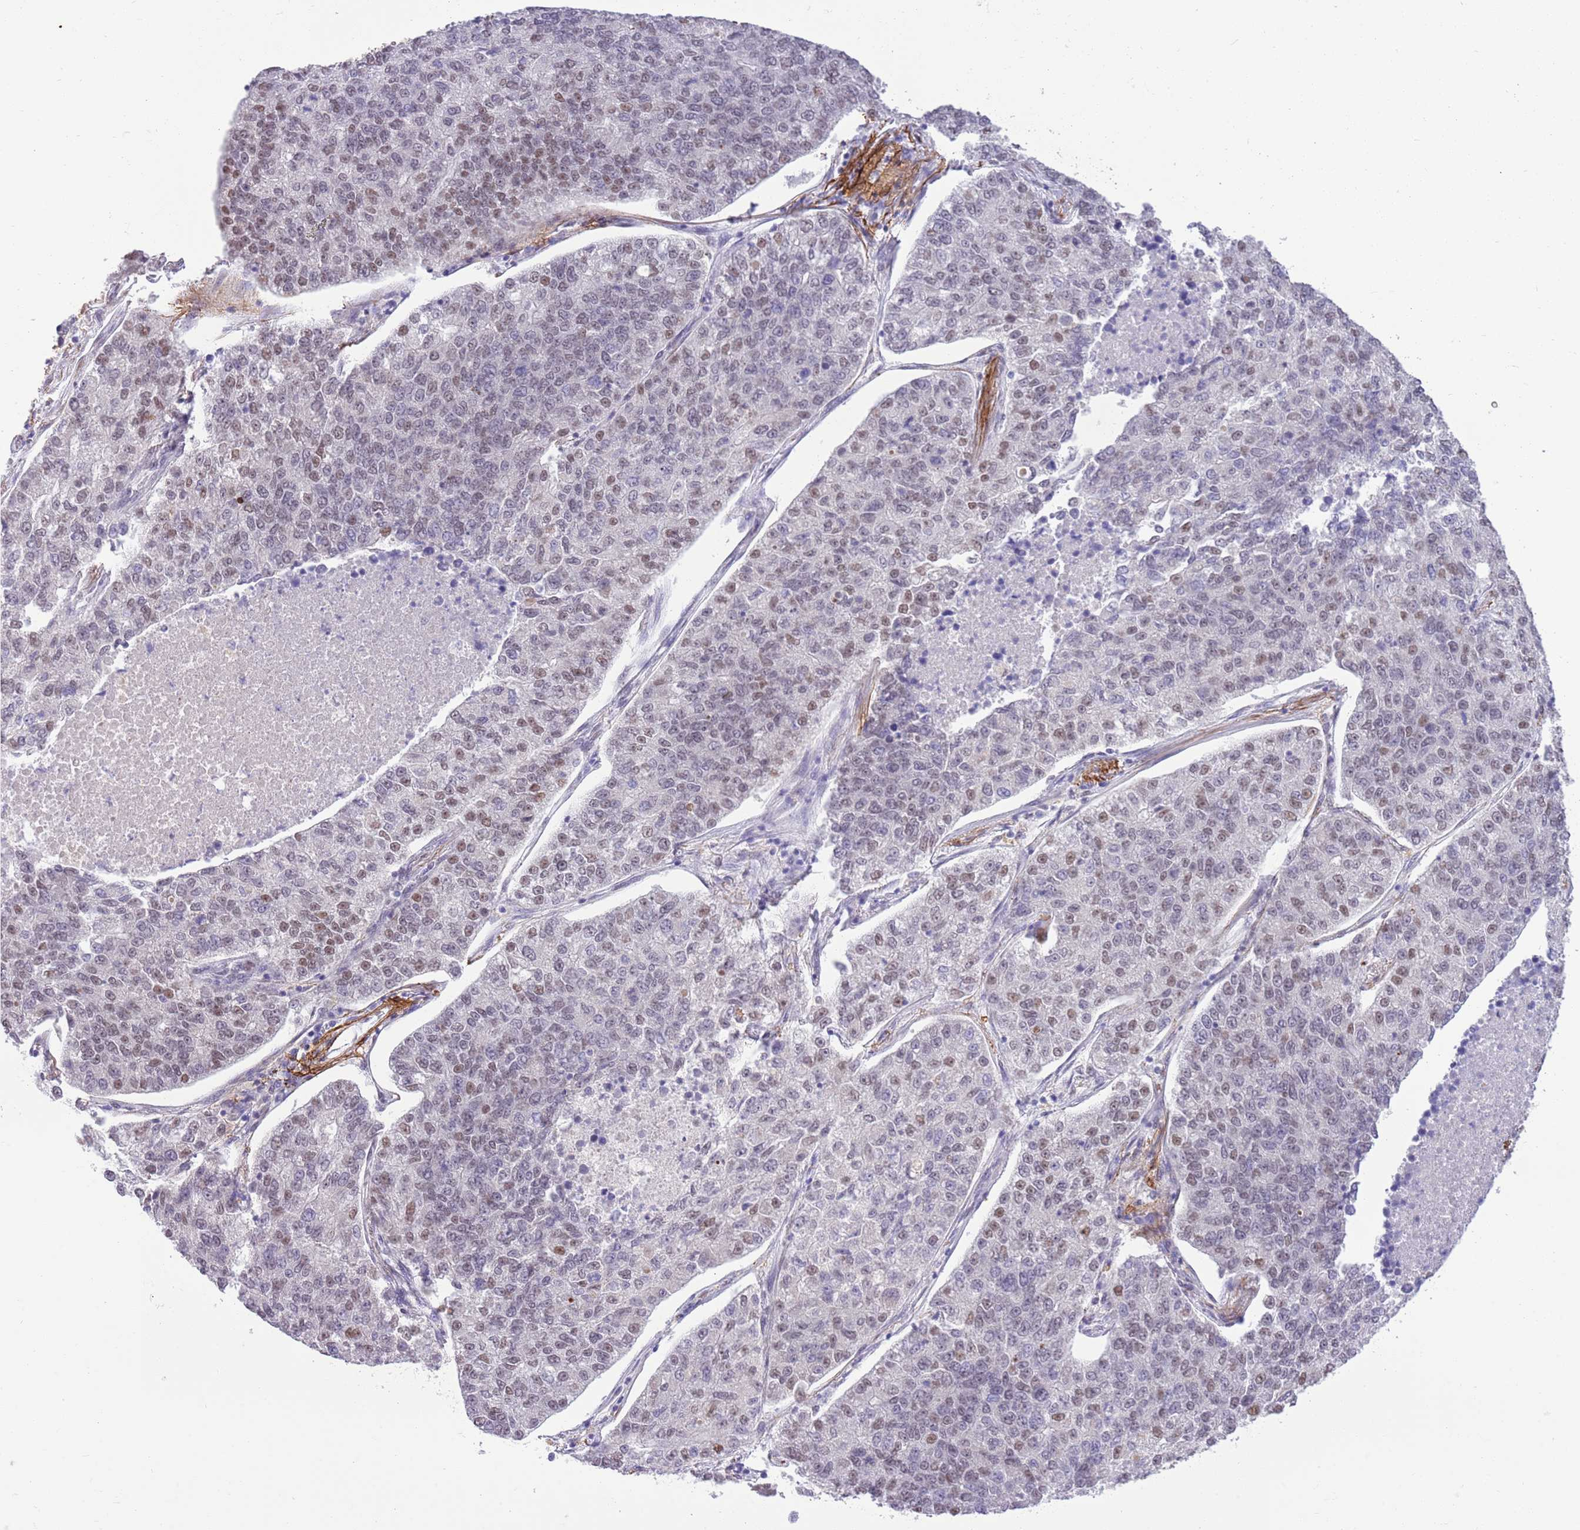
{"staining": {"intensity": "weak", "quantity": "<25%", "location": "nuclear"}, "tissue": "lung cancer", "cell_type": "Tumor cells", "image_type": "cancer", "snomed": [{"axis": "morphology", "description": "Adenocarcinoma, NOS"}, {"axis": "topography", "description": "Lung"}], "caption": "There is no significant positivity in tumor cells of adenocarcinoma (lung). (DAB (3,3'-diaminobenzidine) immunohistochemistry (IHC) with hematoxylin counter stain).", "gene": "TRIM32", "patient": {"sex": "male", "age": 49}}